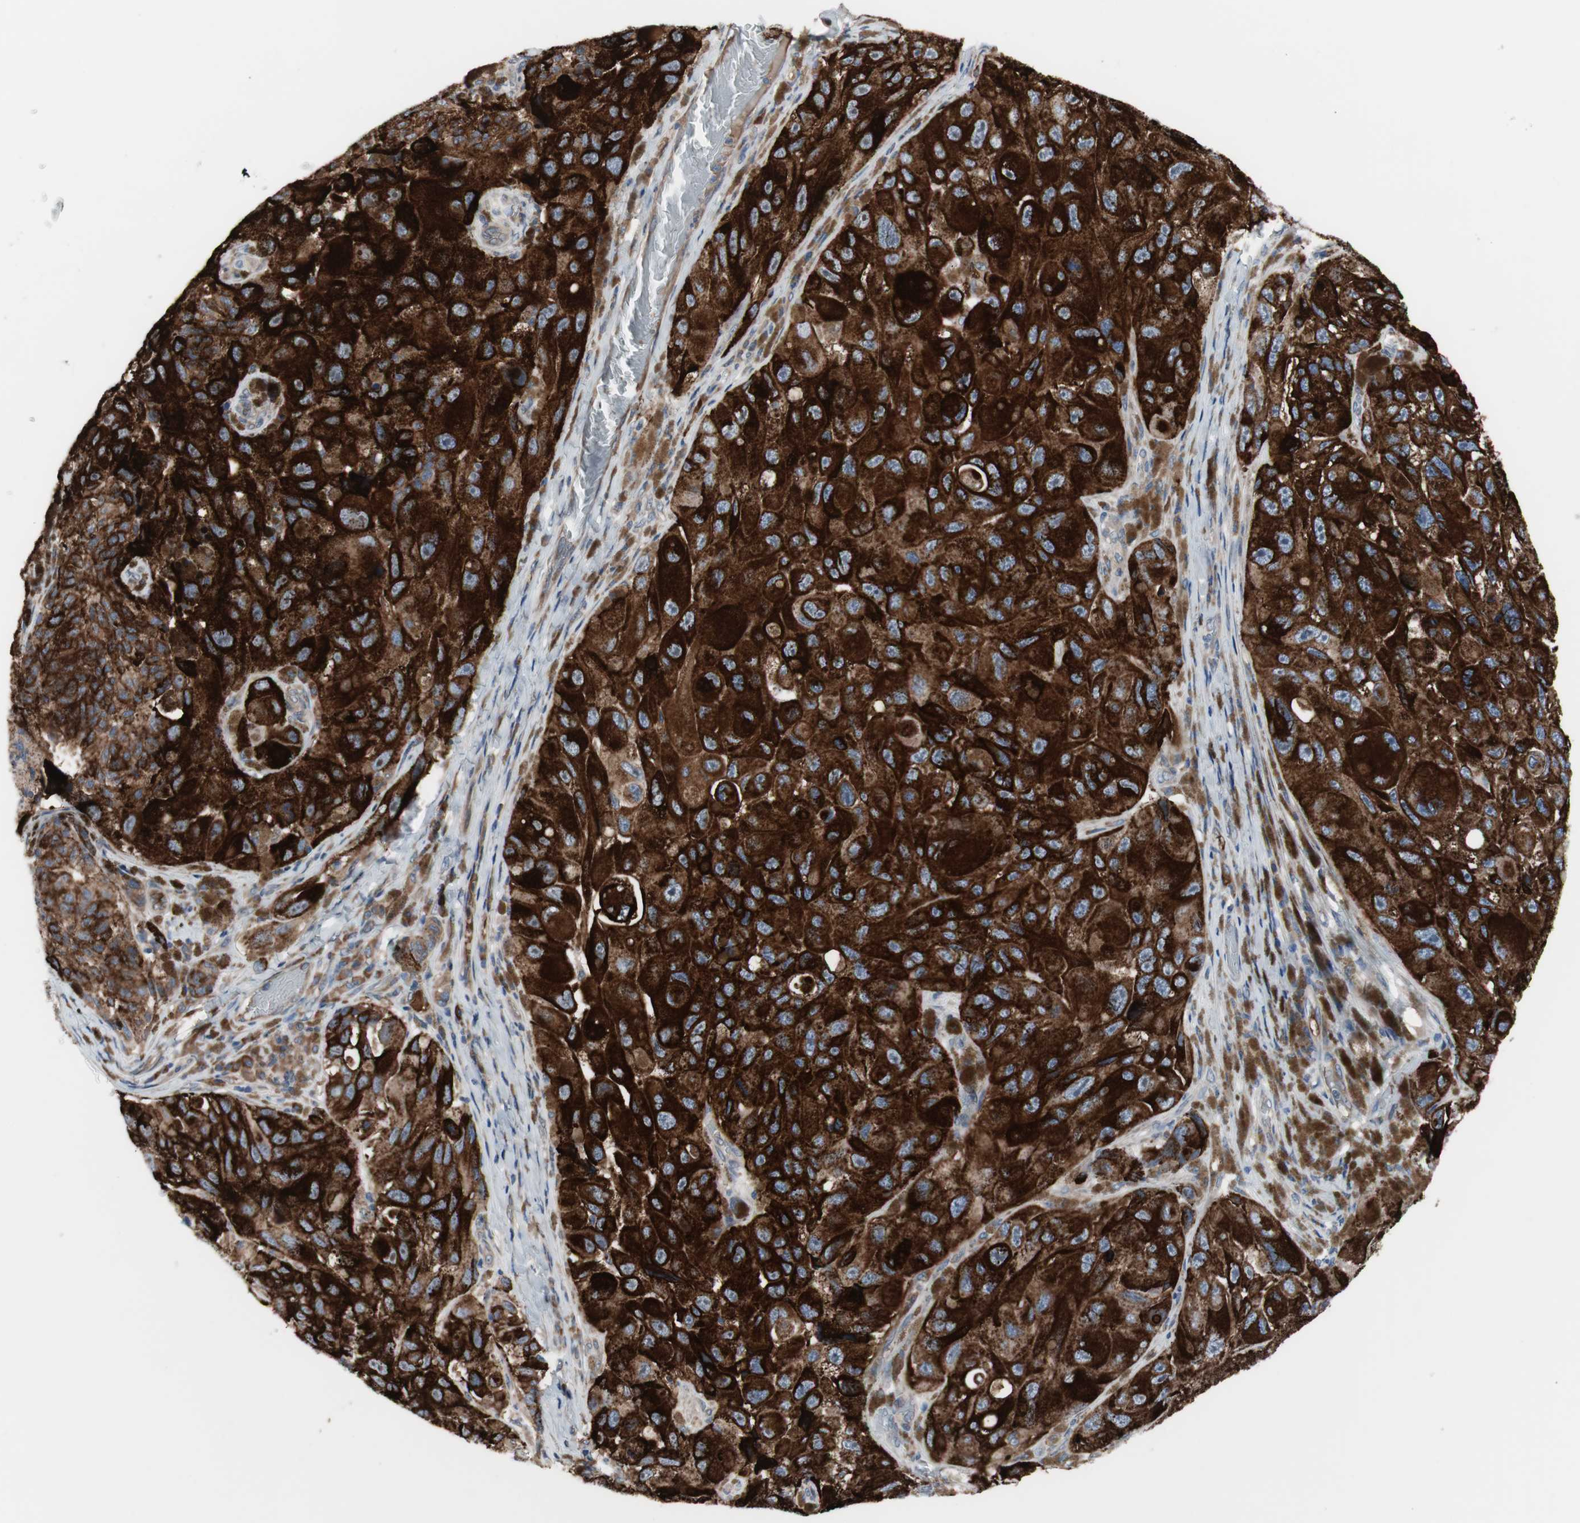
{"staining": {"intensity": "strong", "quantity": ">75%", "location": "cytoplasmic/membranous"}, "tissue": "melanoma", "cell_type": "Tumor cells", "image_type": "cancer", "snomed": [{"axis": "morphology", "description": "Malignant melanoma, NOS"}, {"axis": "topography", "description": "Skin"}], "caption": "Strong cytoplasmic/membranous protein expression is identified in approximately >75% of tumor cells in malignant melanoma.", "gene": "KANSL1", "patient": {"sex": "female", "age": 73}}